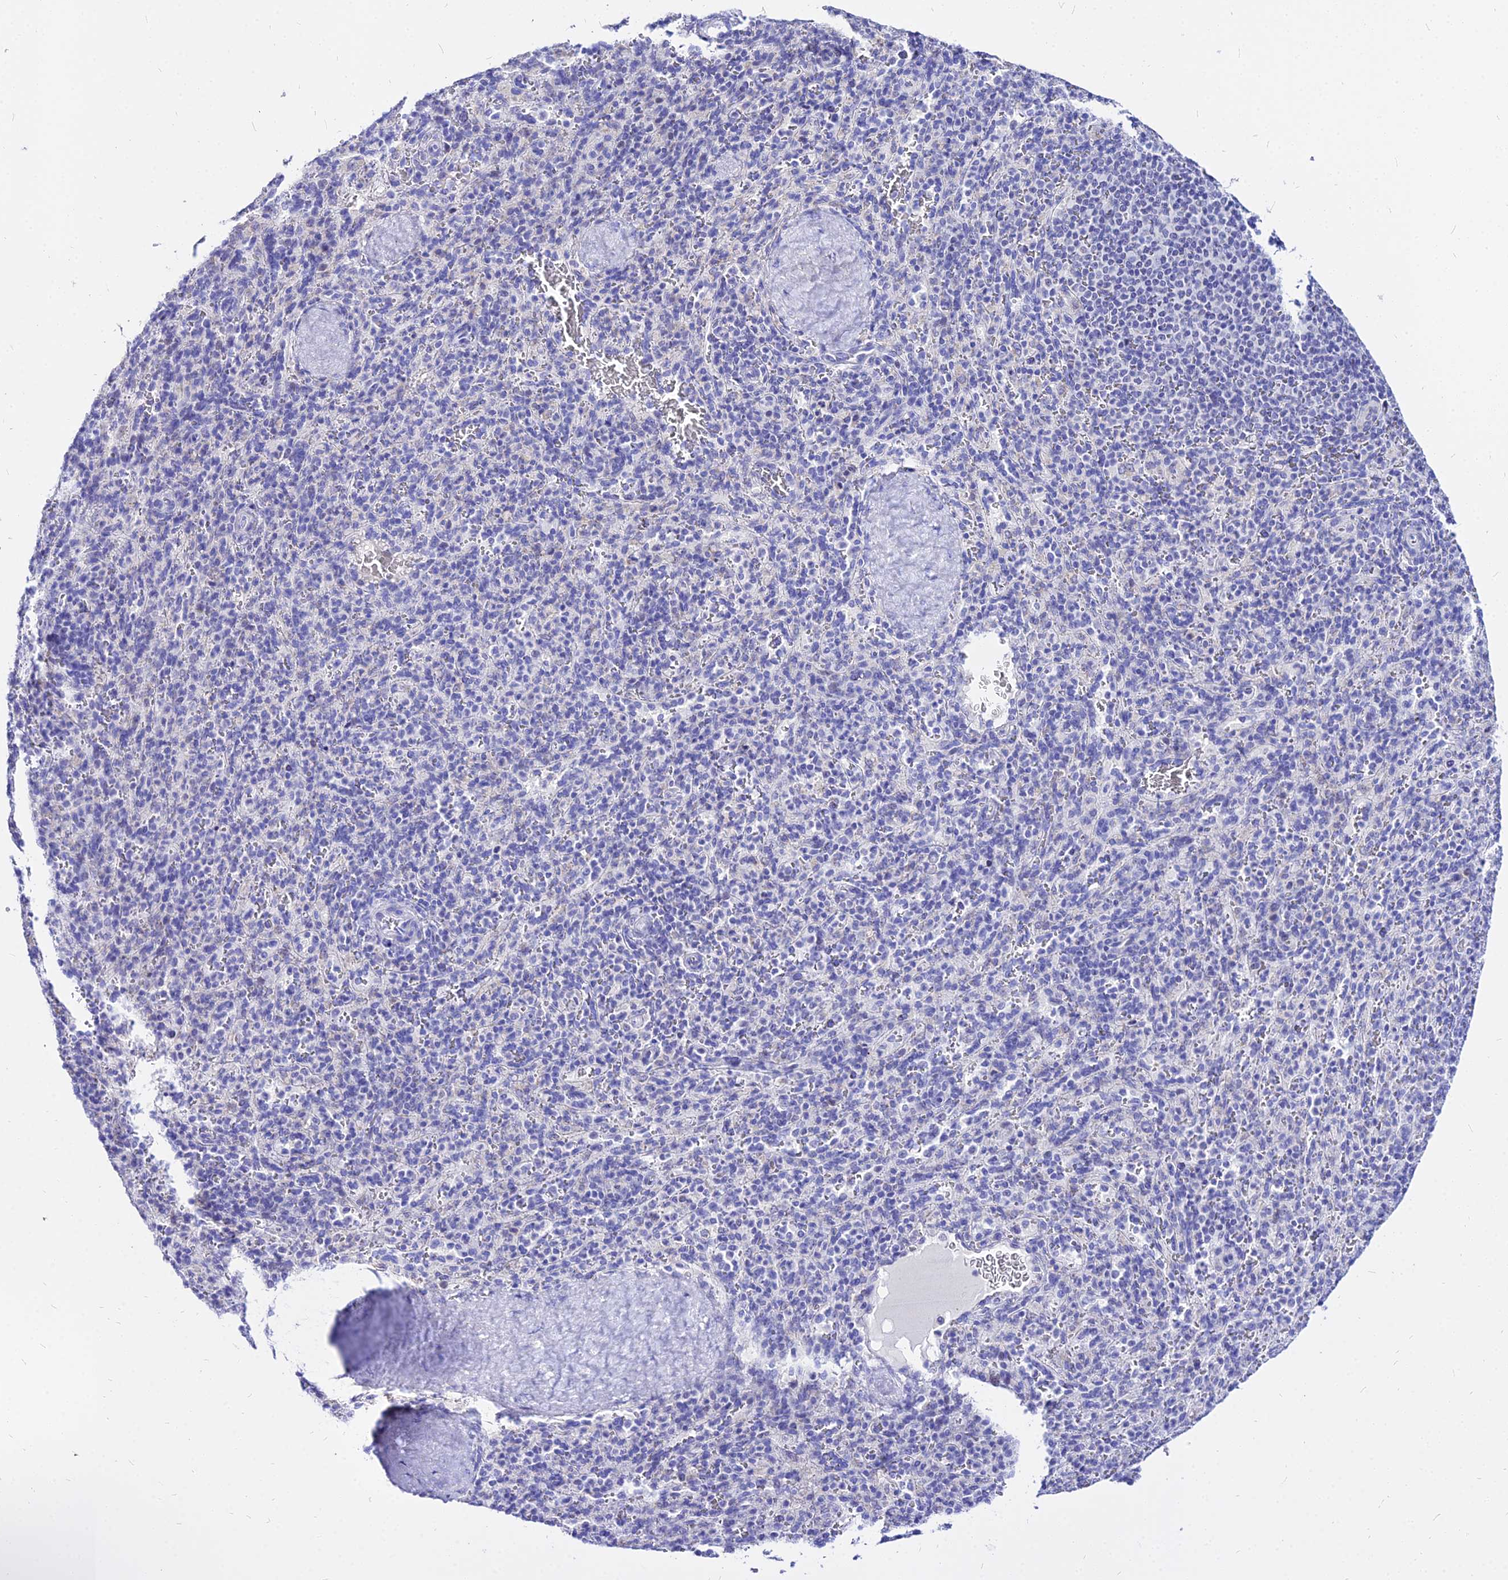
{"staining": {"intensity": "negative", "quantity": "none", "location": "none"}, "tissue": "spleen", "cell_type": "Cells in red pulp", "image_type": "normal", "snomed": [{"axis": "morphology", "description": "Normal tissue, NOS"}, {"axis": "topography", "description": "Spleen"}], "caption": "Cells in red pulp show no significant protein expression in unremarkable spleen. The staining was performed using DAB (3,3'-diaminobenzidine) to visualize the protein expression in brown, while the nuclei were stained in blue with hematoxylin (Magnification: 20x).", "gene": "CARD18", "patient": {"sex": "male", "age": 36}}